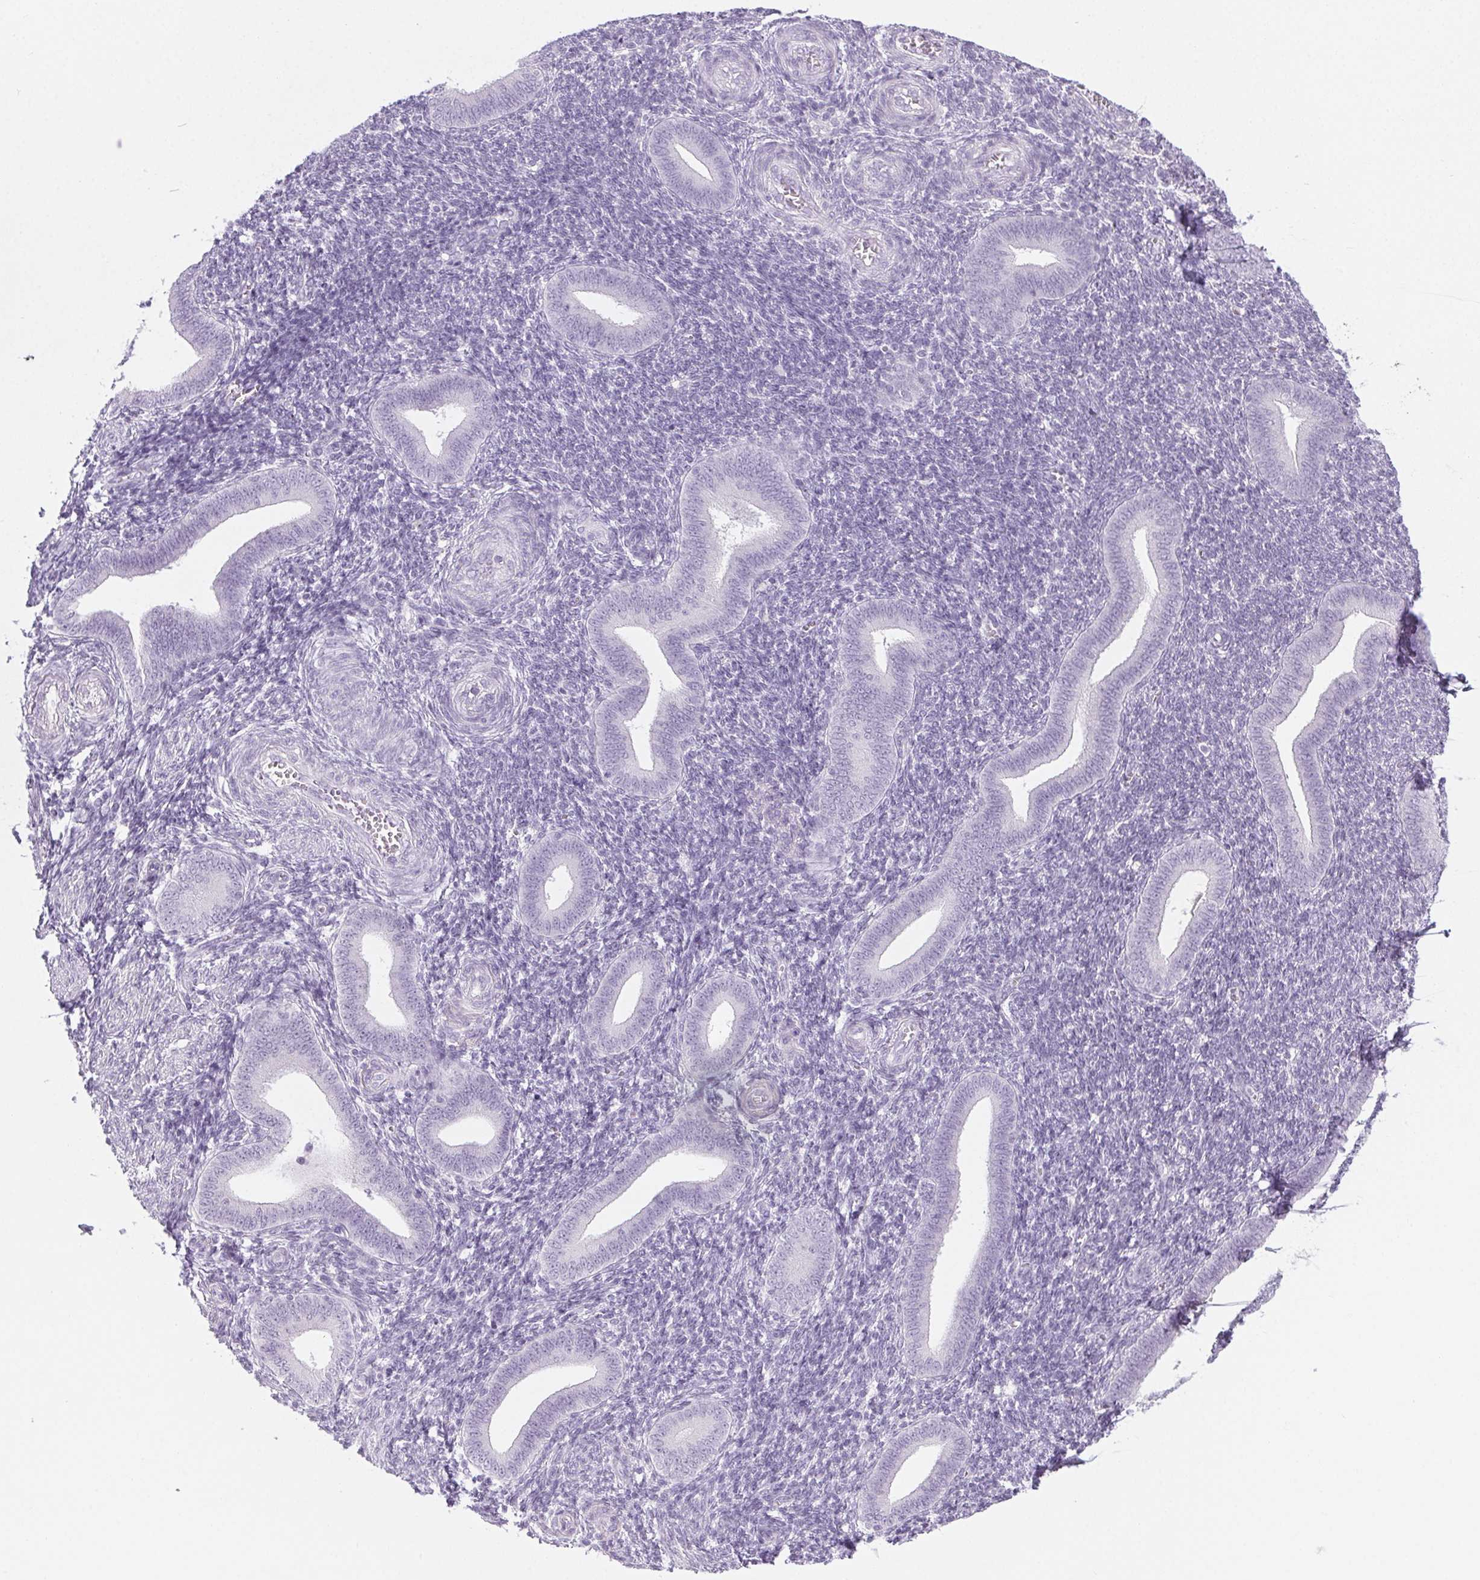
{"staining": {"intensity": "negative", "quantity": "none", "location": "none"}, "tissue": "endometrium", "cell_type": "Cells in endometrial stroma", "image_type": "normal", "snomed": [{"axis": "morphology", "description": "Normal tissue, NOS"}, {"axis": "topography", "description": "Endometrium"}], "caption": "IHC photomicrograph of normal endometrium: endometrium stained with DAB demonstrates no significant protein expression in cells in endometrial stroma.", "gene": "LRP2", "patient": {"sex": "female", "age": 25}}